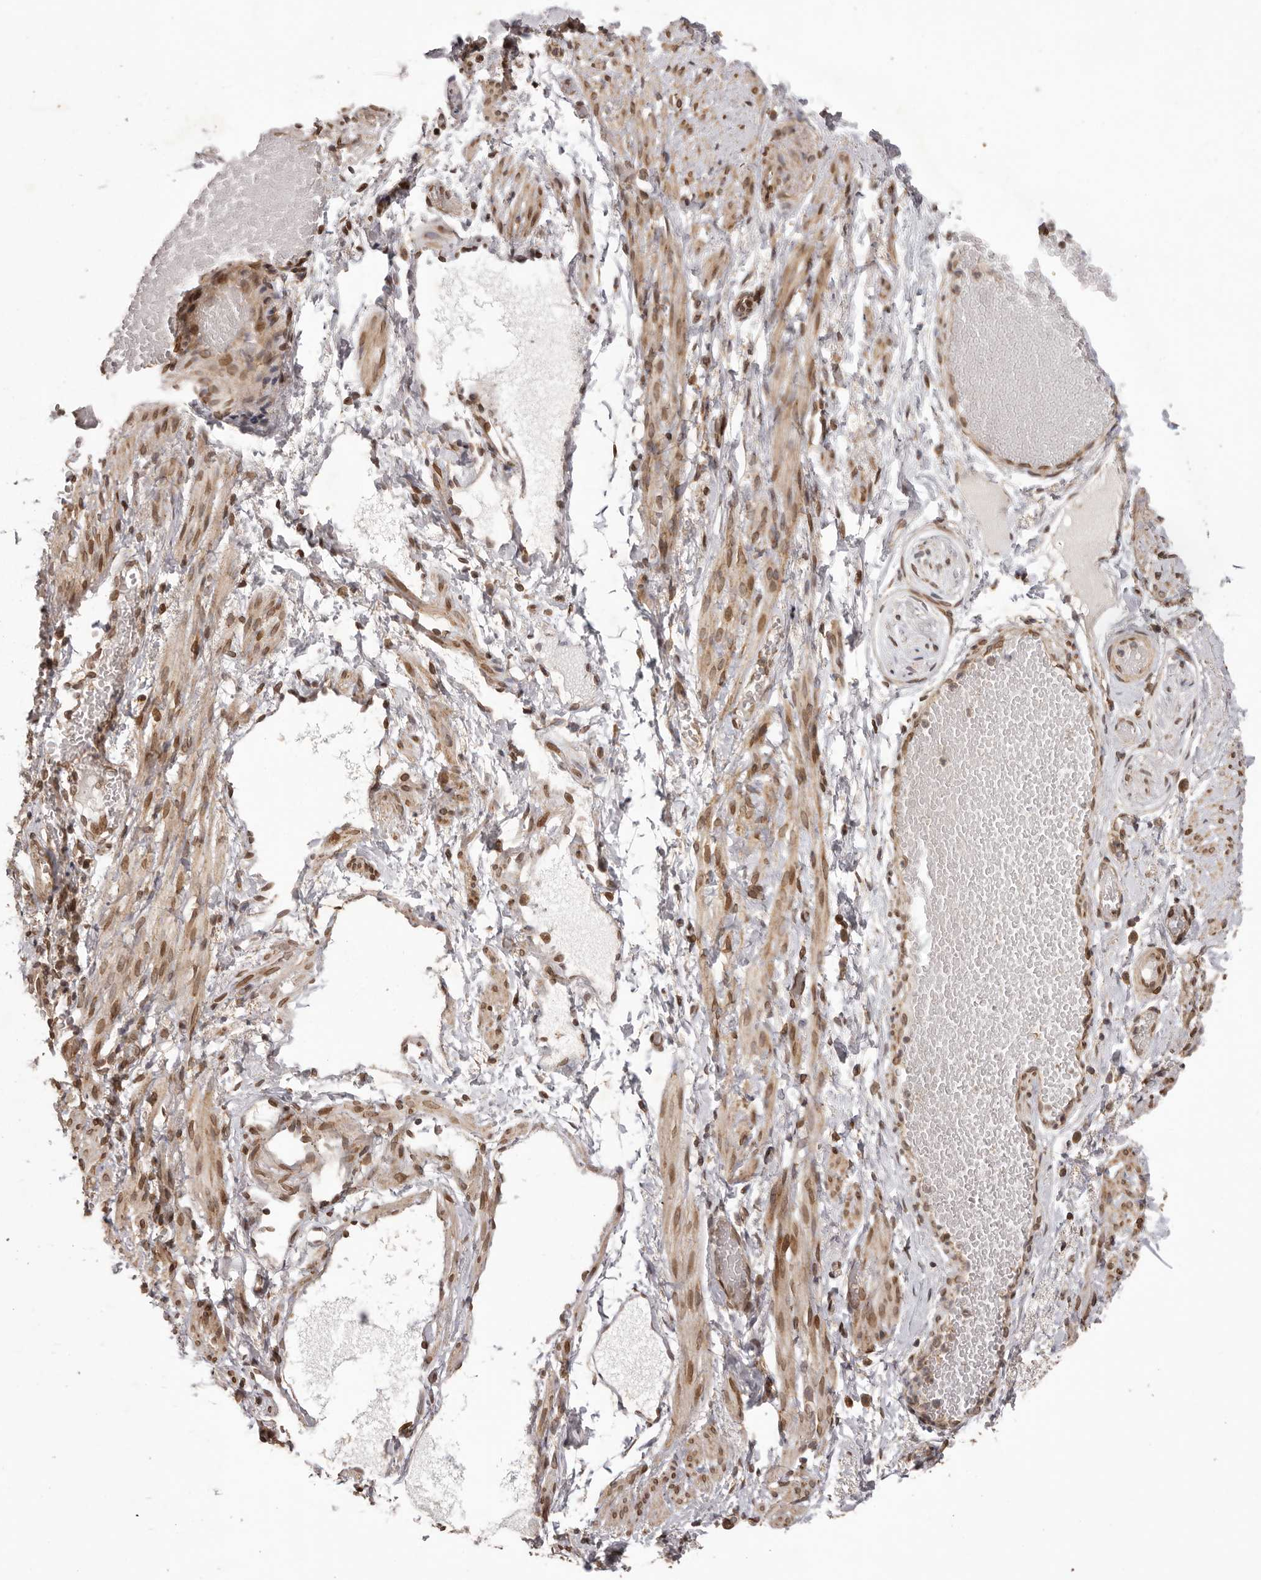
{"staining": {"intensity": "weak", "quantity": ">75%", "location": "cytoplasmic/membranous"}, "tissue": "adipose tissue", "cell_type": "Adipocytes", "image_type": "normal", "snomed": [{"axis": "morphology", "description": "Normal tissue, NOS"}, {"axis": "topography", "description": "Smooth muscle"}, {"axis": "topography", "description": "Peripheral nerve tissue"}], "caption": "A high-resolution photomicrograph shows IHC staining of unremarkable adipose tissue, which demonstrates weak cytoplasmic/membranous positivity in about >75% of adipocytes. The protein is shown in brown color, while the nuclei are stained blue.", "gene": "CHRM2", "patient": {"sex": "female", "age": 39}}